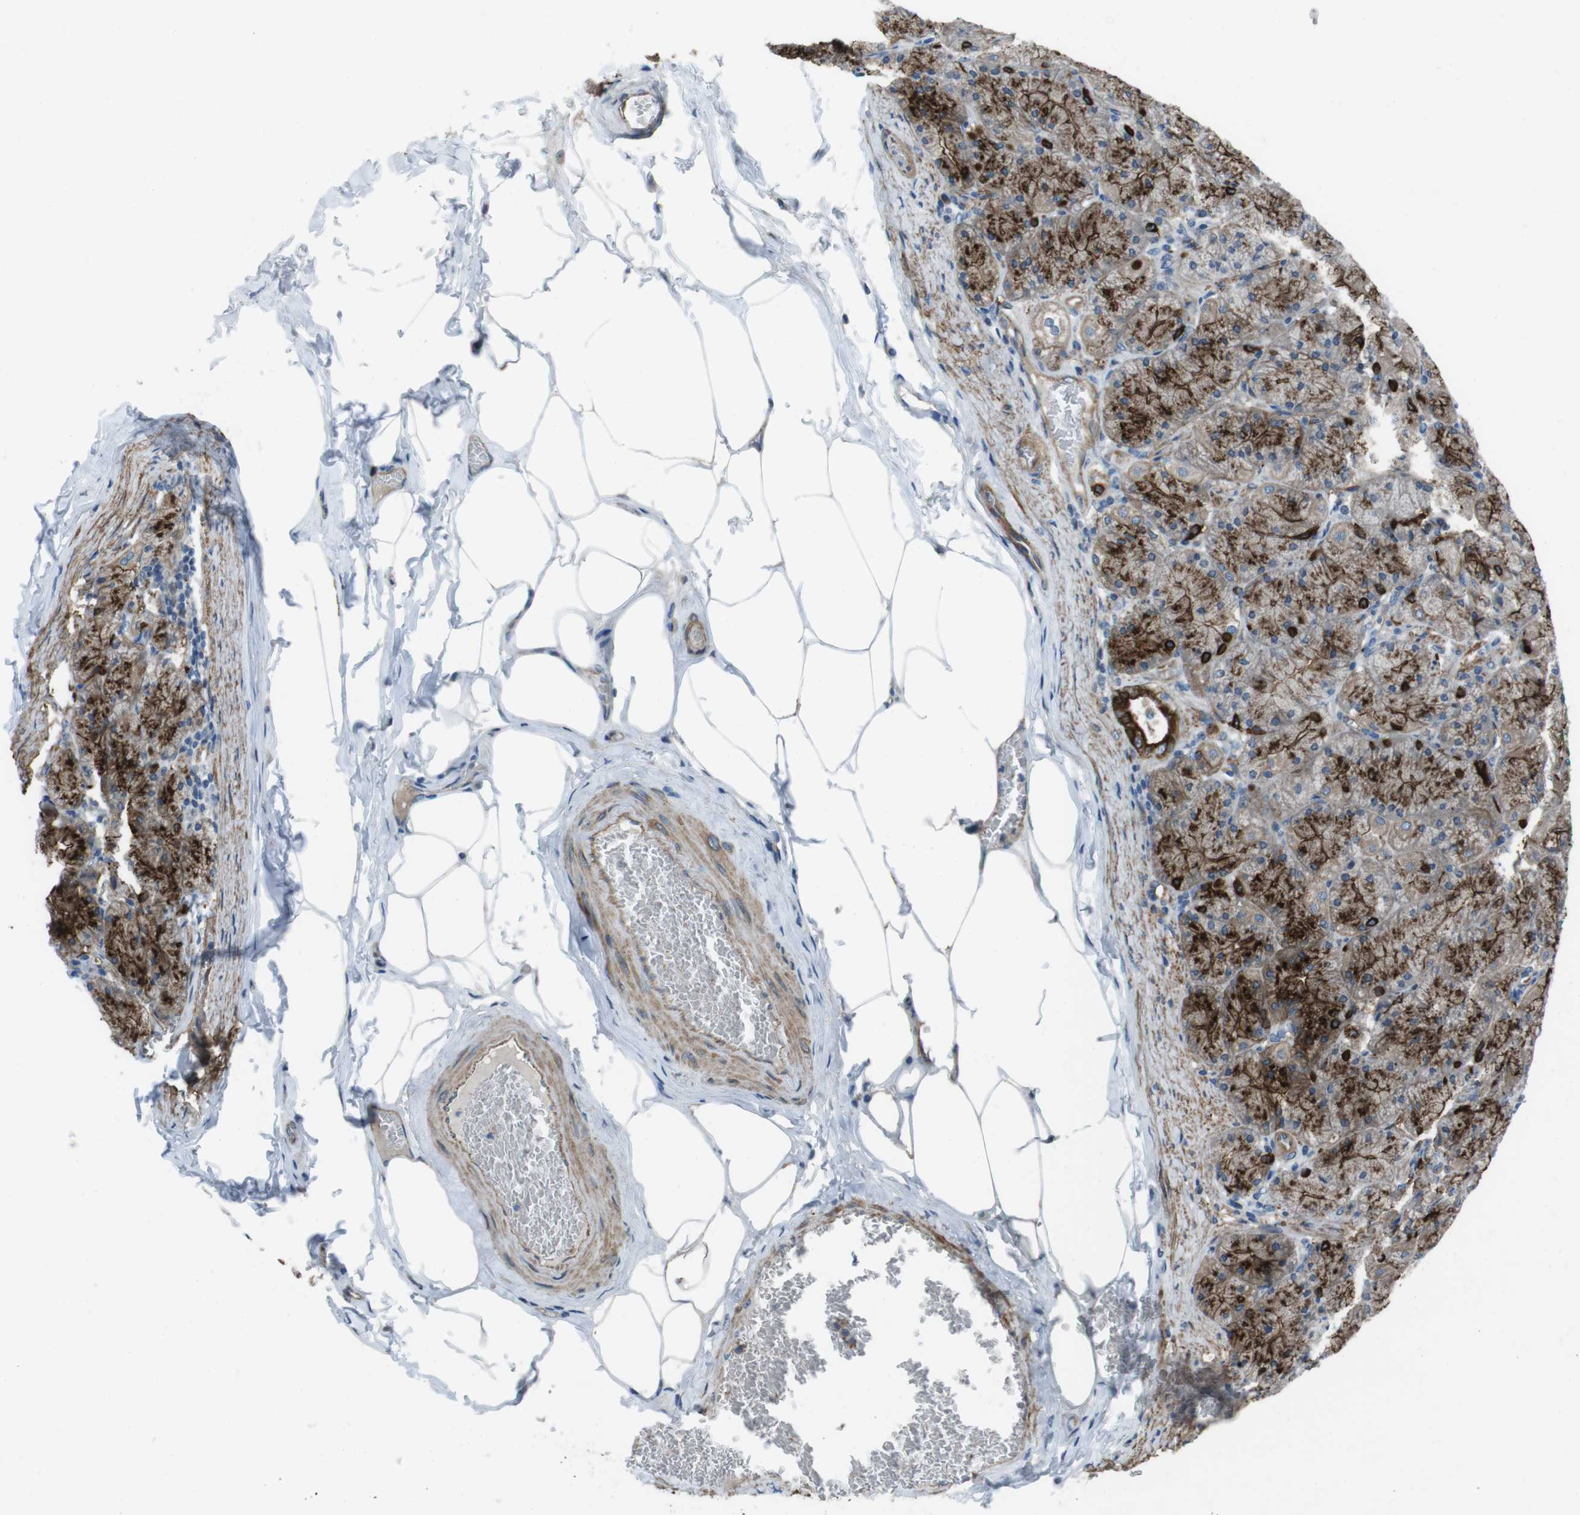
{"staining": {"intensity": "strong", "quantity": "25%-75%", "location": "cytoplasmic/membranous"}, "tissue": "stomach", "cell_type": "Glandular cells", "image_type": "normal", "snomed": [{"axis": "morphology", "description": "Normal tissue, NOS"}, {"axis": "topography", "description": "Stomach, upper"}], "caption": "Immunohistochemical staining of unremarkable stomach displays strong cytoplasmic/membranous protein staining in approximately 25%-75% of glandular cells.", "gene": "FAM174B", "patient": {"sex": "female", "age": 56}}